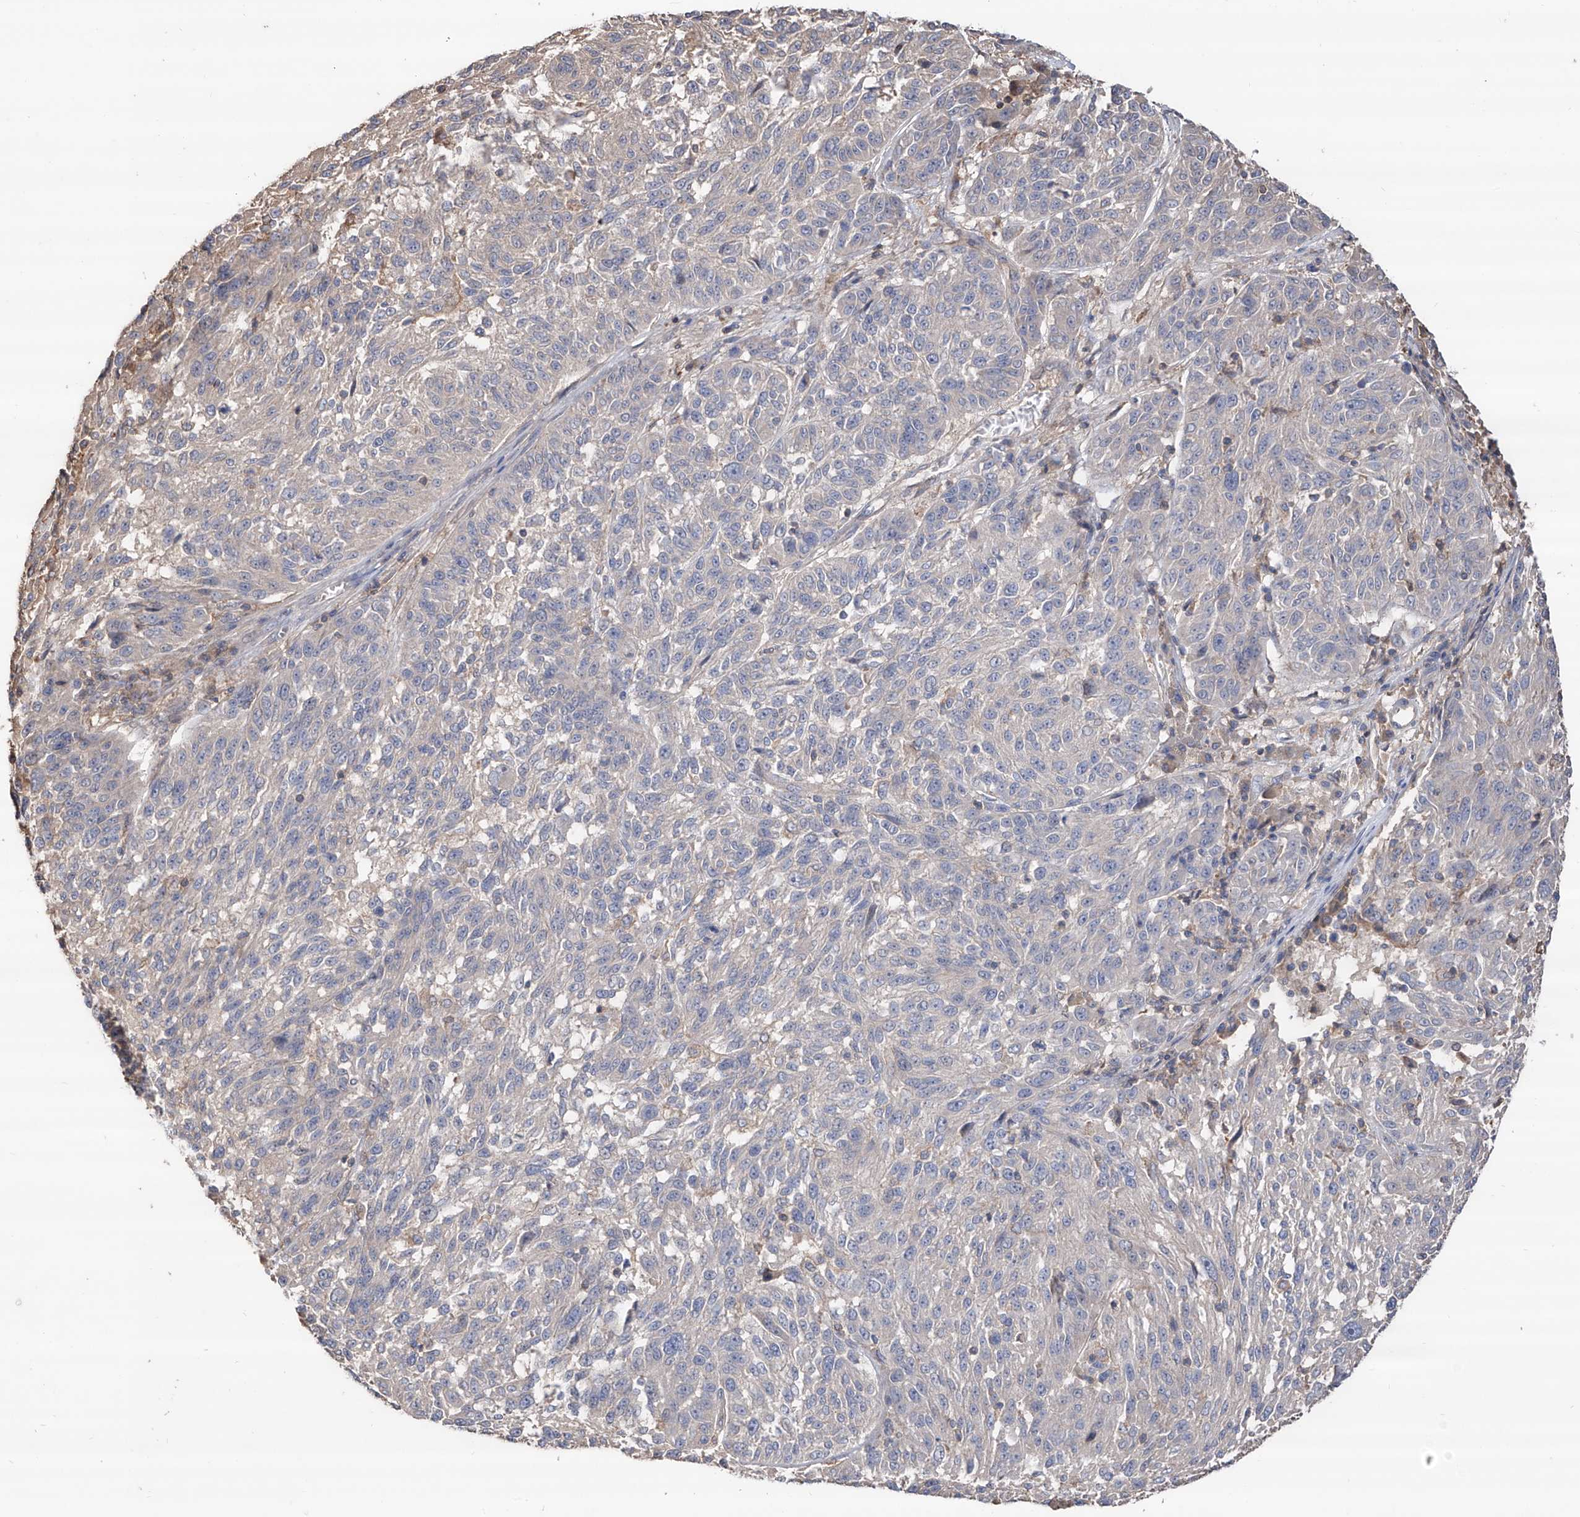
{"staining": {"intensity": "negative", "quantity": "none", "location": "none"}, "tissue": "melanoma", "cell_type": "Tumor cells", "image_type": "cancer", "snomed": [{"axis": "morphology", "description": "Malignant melanoma, NOS"}, {"axis": "topography", "description": "Skin"}], "caption": "The micrograph displays no significant staining in tumor cells of malignant melanoma. (Brightfield microscopy of DAB immunohistochemistry (IHC) at high magnification).", "gene": "EDN1", "patient": {"sex": "male", "age": 53}}